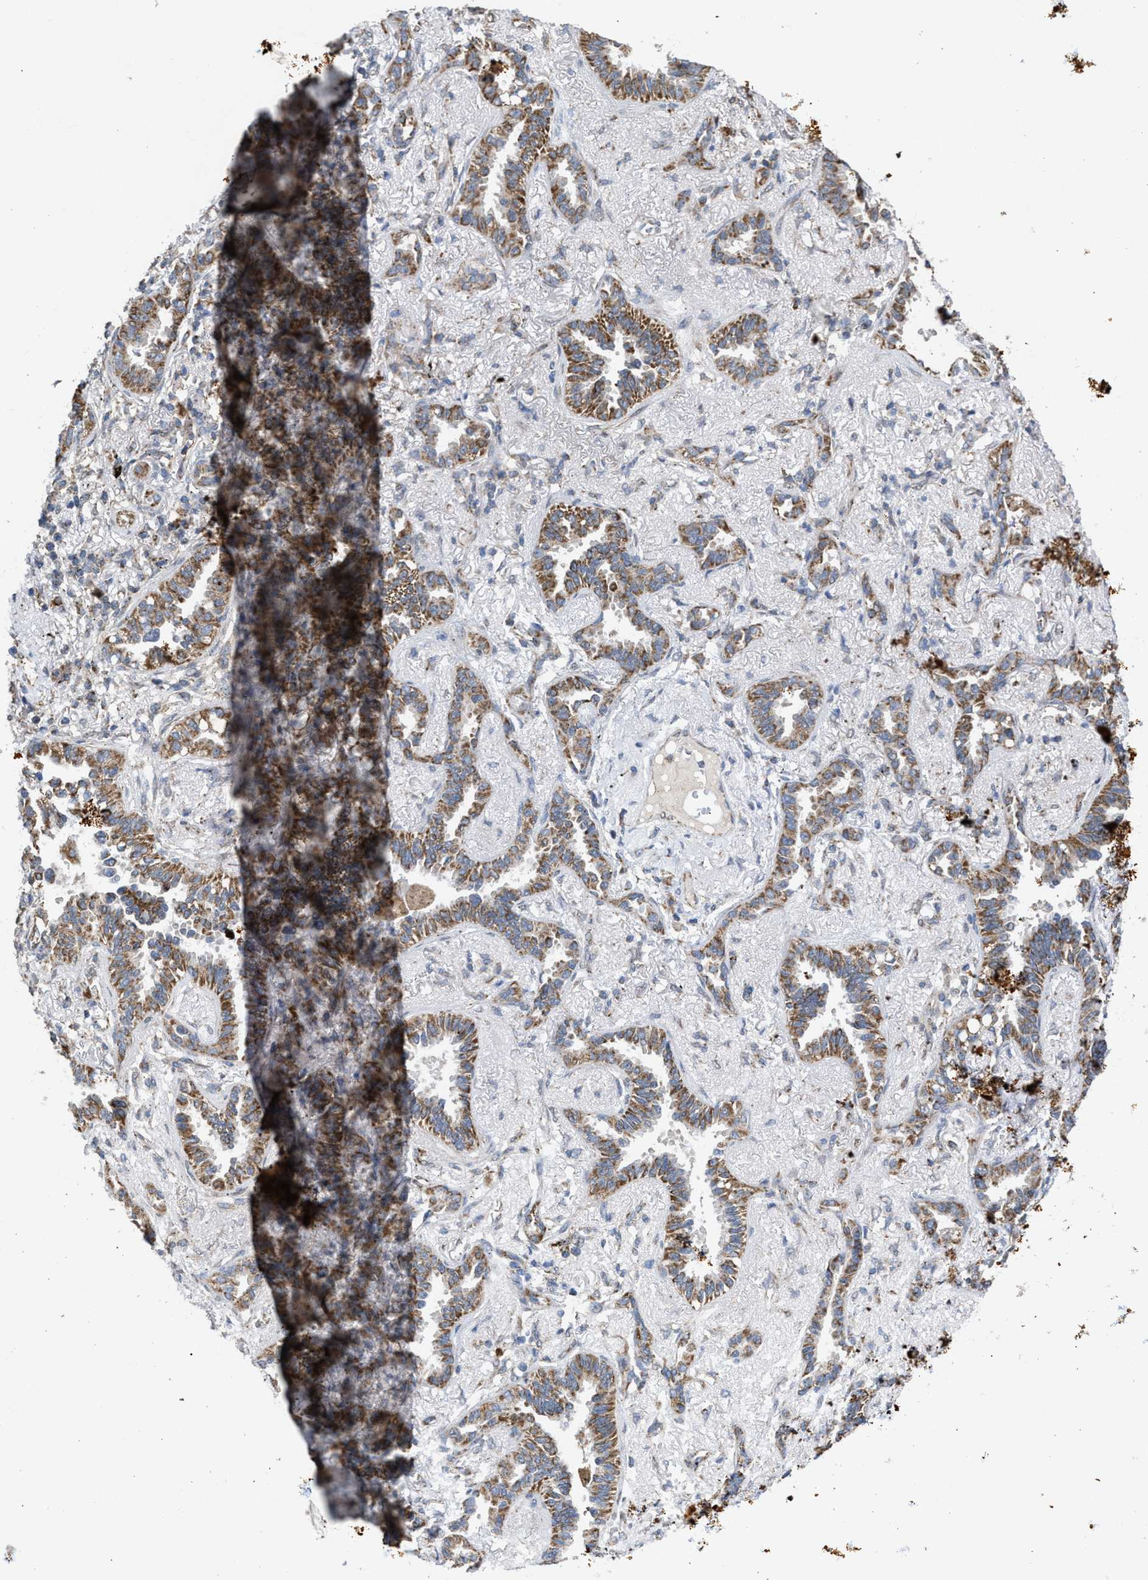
{"staining": {"intensity": "moderate", "quantity": ">75%", "location": "cytoplasmic/membranous"}, "tissue": "lung cancer", "cell_type": "Tumor cells", "image_type": "cancer", "snomed": [{"axis": "morphology", "description": "Adenocarcinoma, NOS"}, {"axis": "topography", "description": "Lung"}], "caption": "A micrograph of human lung cancer stained for a protein displays moderate cytoplasmic/membranous brown staining in tumor cells. Immunohistochemistry stains the protein in brown and the nuclei are stained blue.", "gene": "TACO1", "patient": {"sex": "male", "age": 59}}